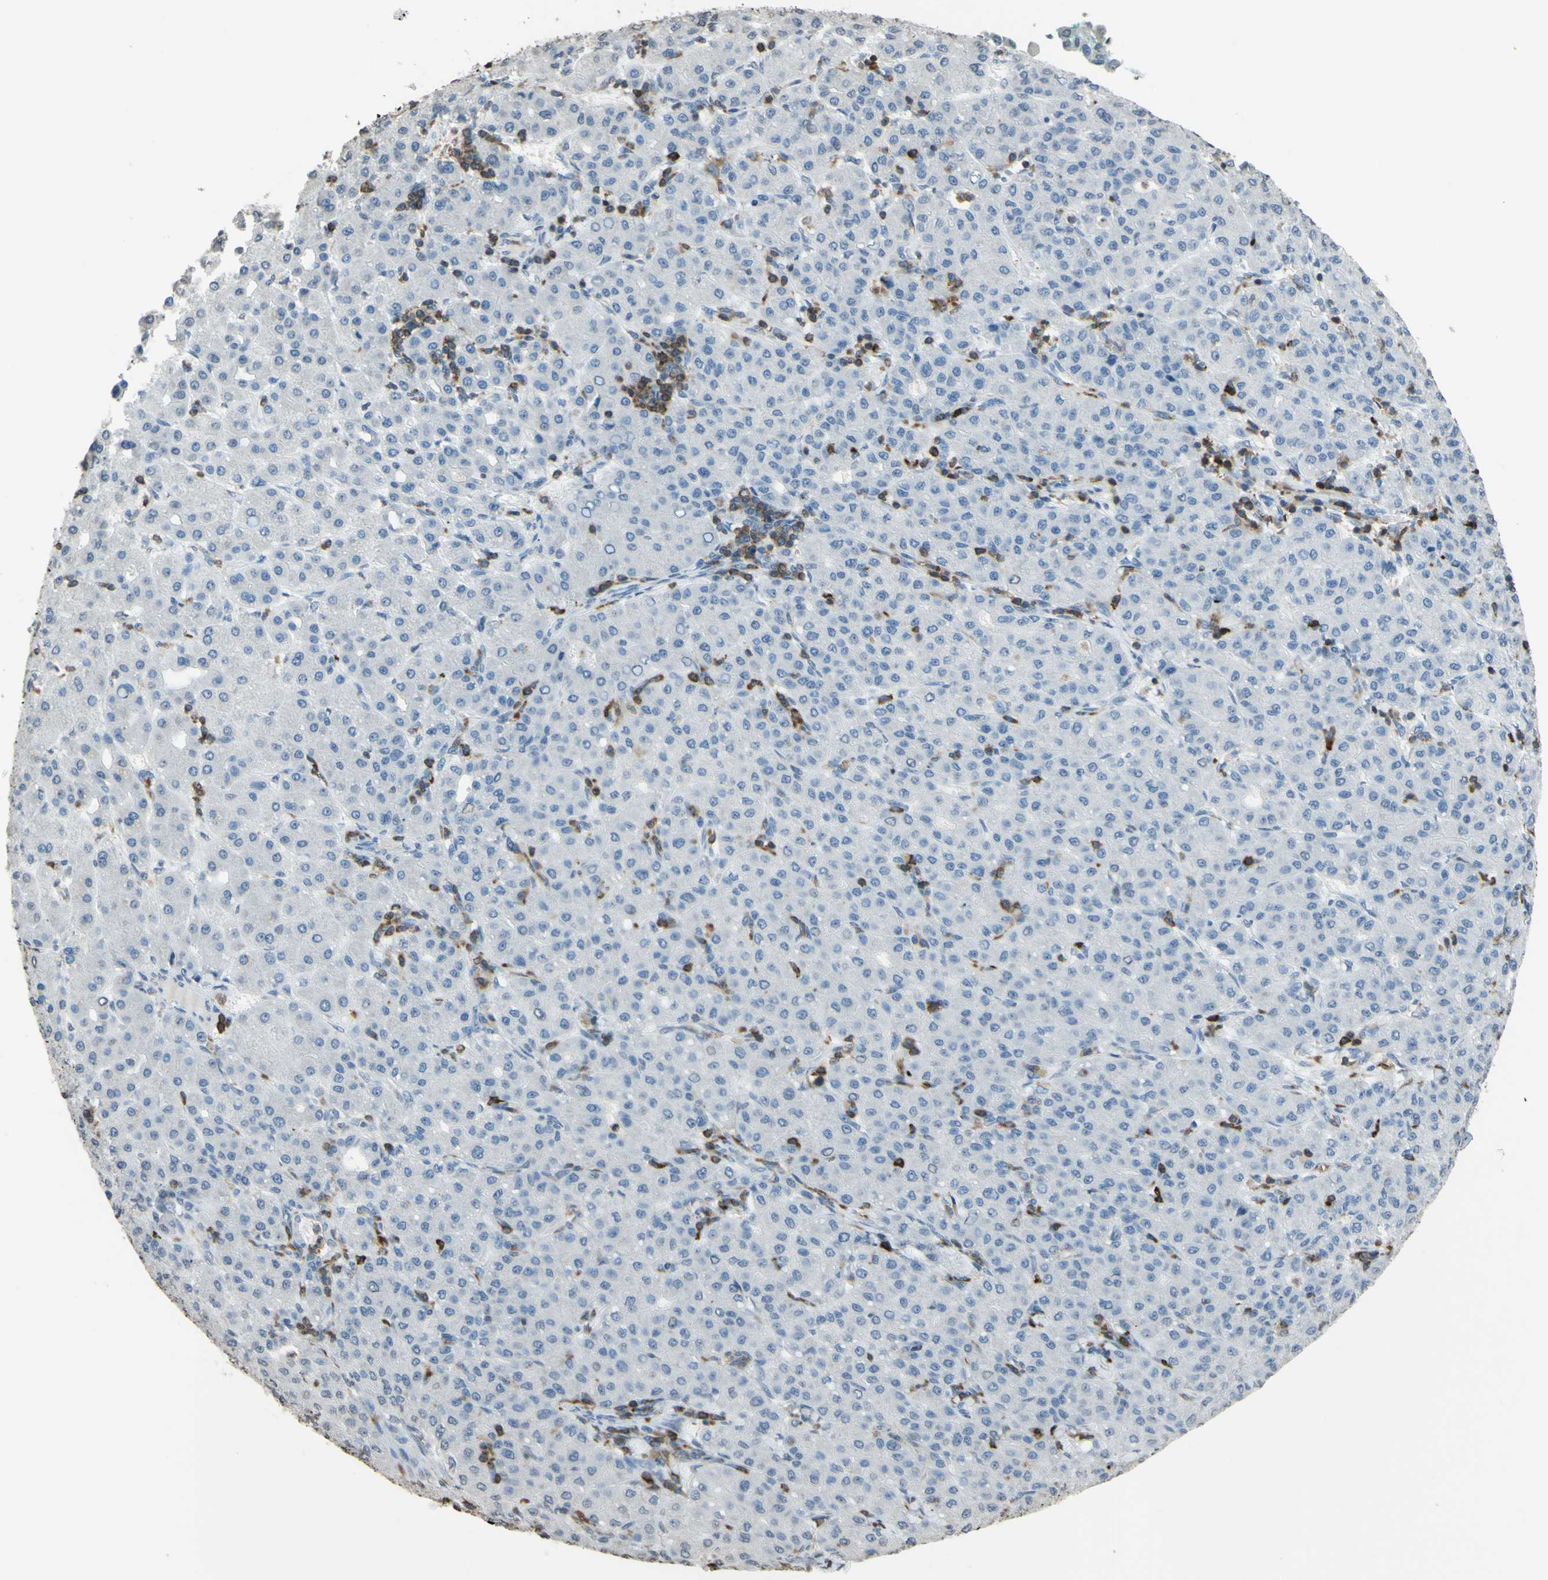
{"staining": {"intensity": "negative", "quantity": "none", "location": "none"}, "tissue": "liver cancer", "cell_type": "Tumor cells", "image_type": "cancer", "snomed": [{"axis": "morphology", "description": "Carcinoma, Hepatocellular, NOS"}, {"axis": "topography", "description": "Liver"}], "caption": "DAB (3,3'-diaminobenzidine) immunohistochemical staining of human hepatocellular carcinoma (liver) exhibits no significant staining in tumor cells.", "gene": "PSTPIP1", "patient": {"sex": "male", "age": 65}}